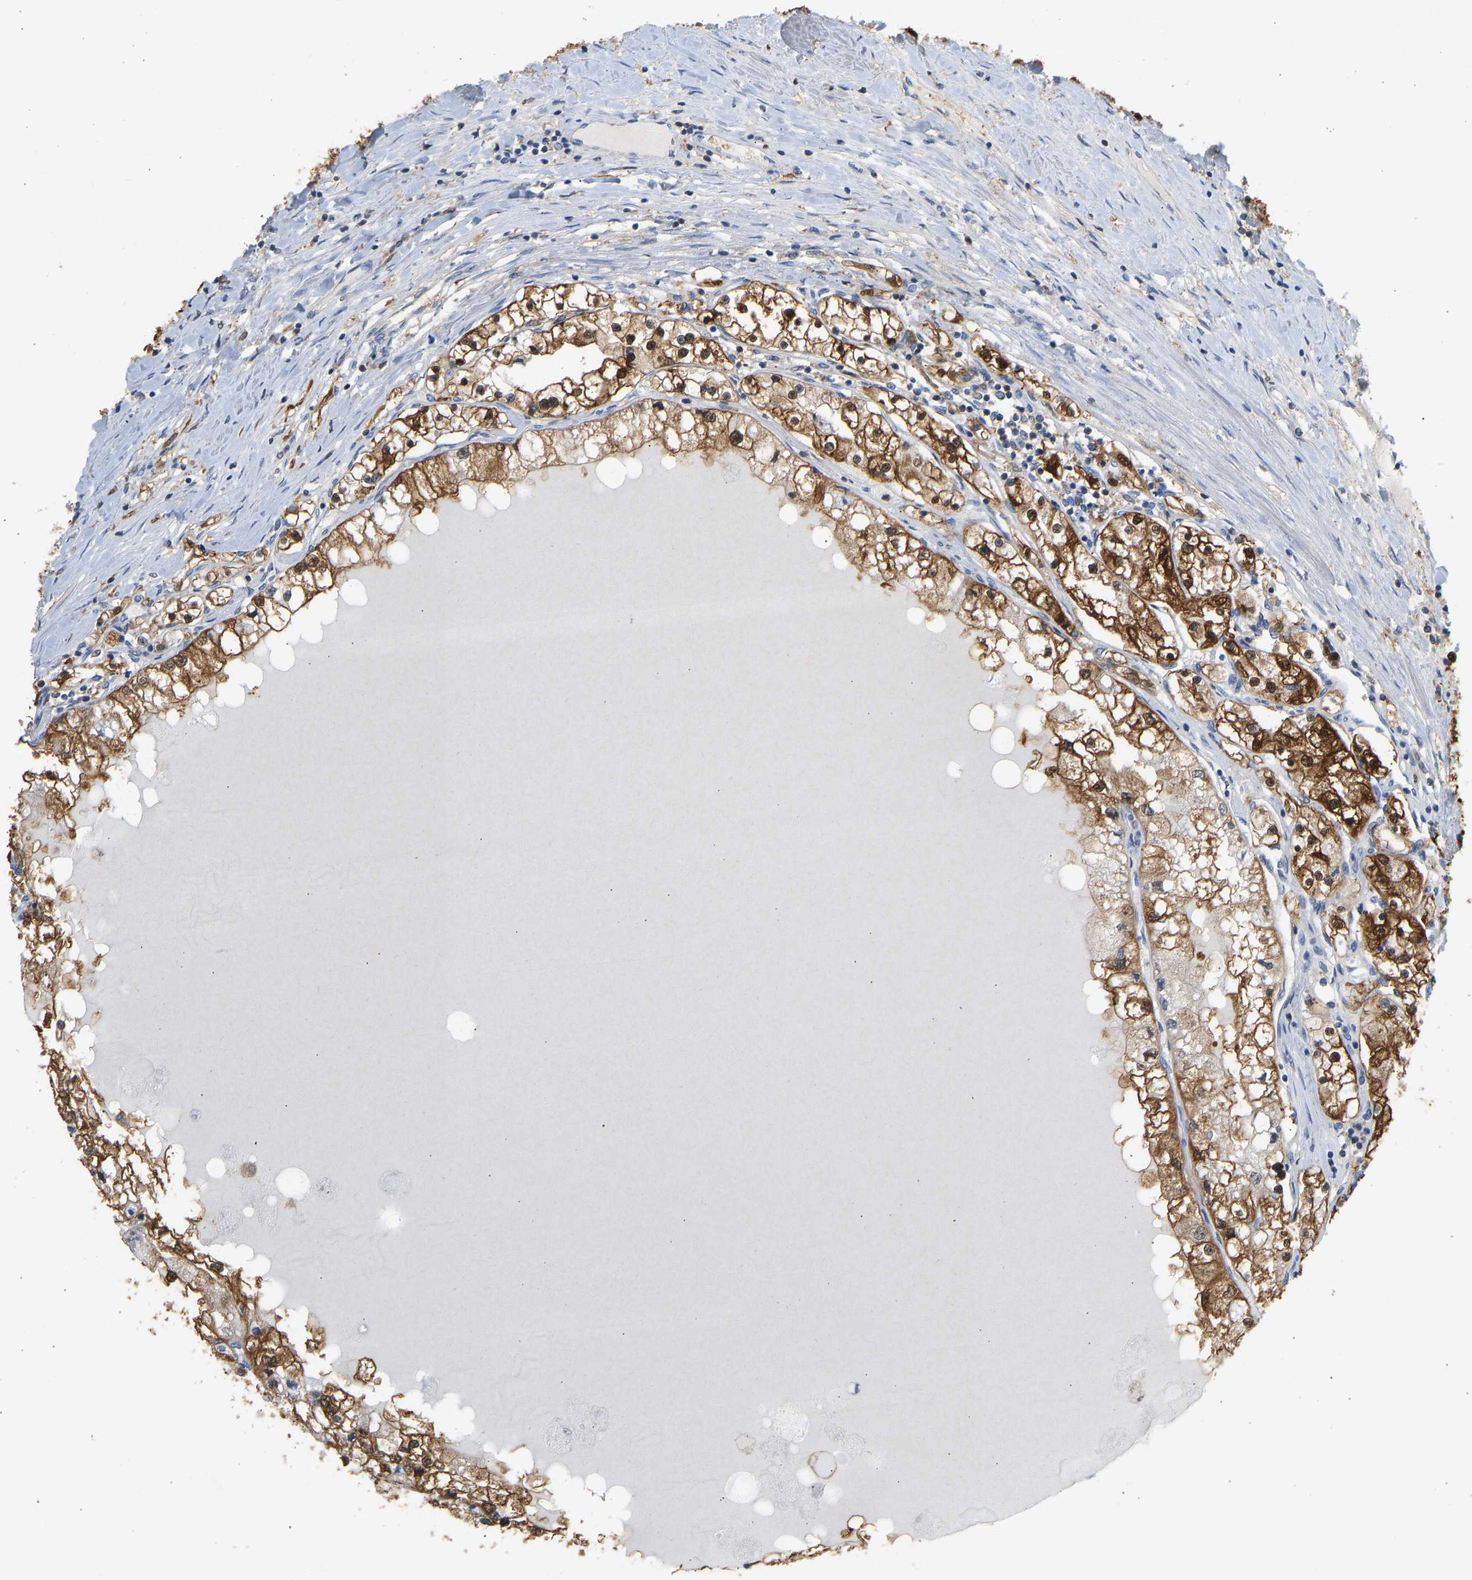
{"staining": {"intensity": "strong", "quantity": ">75%", "location": "cytoplasmic/membranous,nuclear"}, "tissue": "renal cancer", "cell_type": "Tumor cells", "image_type": "cancer", "snomed": [{"axis": "morphology", "description": "Adenocarcinoma, NOS"}, {"axis": "topography", "description": "Kidney"}], "caption": "Tumor cells exhibit strong cytoplasmic/membranous and nuclear positivity in about >75% of cells in renal adenocarcinoma. (brown staining indicates protein expression, while blue staining denotes nuclei).", "gene": "ENO1", "patient": {"sex": "male", "age": 68}}